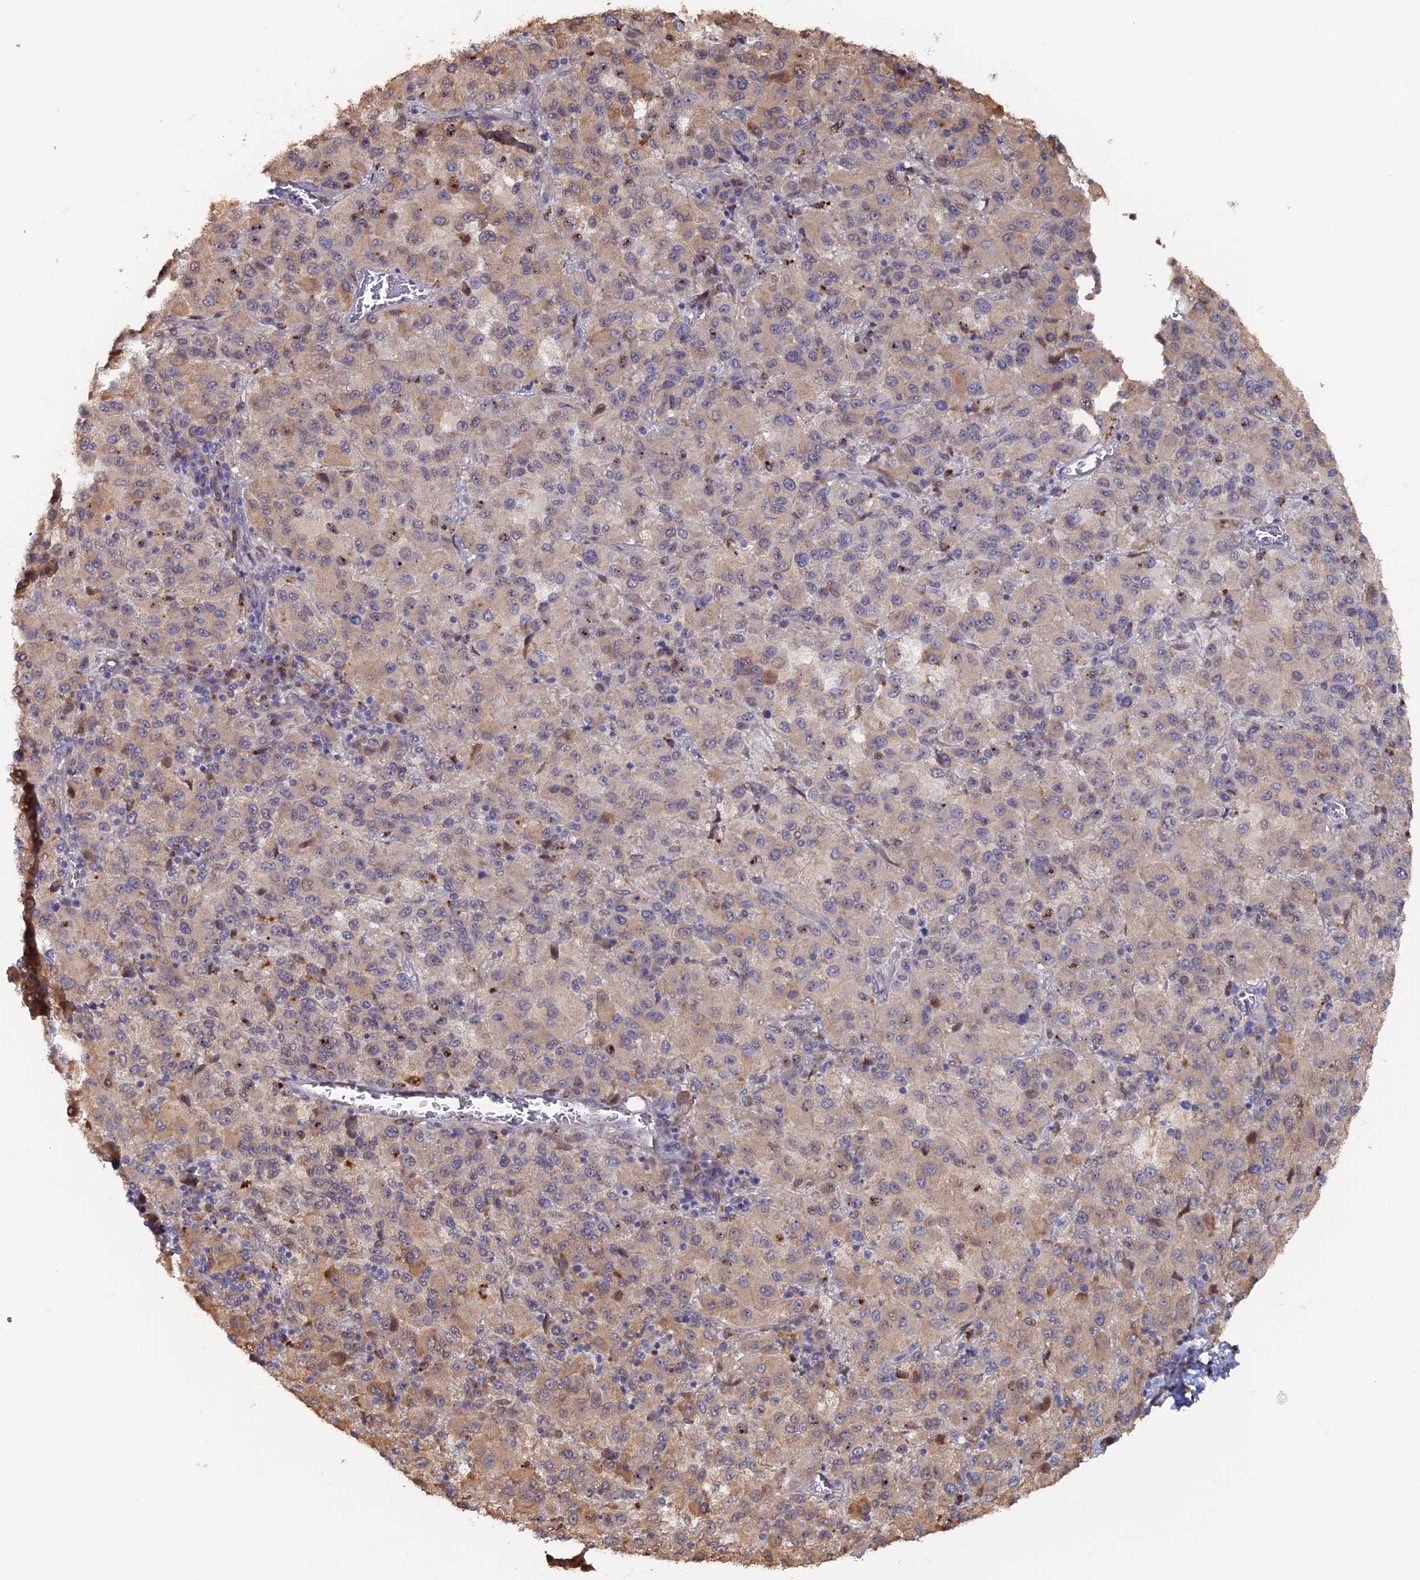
{"staining": {"intensity": "weak", "quantity": "25%-75%", "location": "cytoplasmic/membranous,nuclear"}, "tissue": "melanoma", "cell_type": "Tumor cells", "image_type": "cancer", "snomed": [{"axis": "morphology", "description": "Malignant melanoma, Metastatic site"}, {"axis": "topography", "description": "Lung"}], "caption": "Melanoma stained for a protein reveals weak cytoplasmic/membranous and nuclear positivity in tumor cells.", "gene": "VPS37C", "patient": {"sex": "male", "age": 64}}